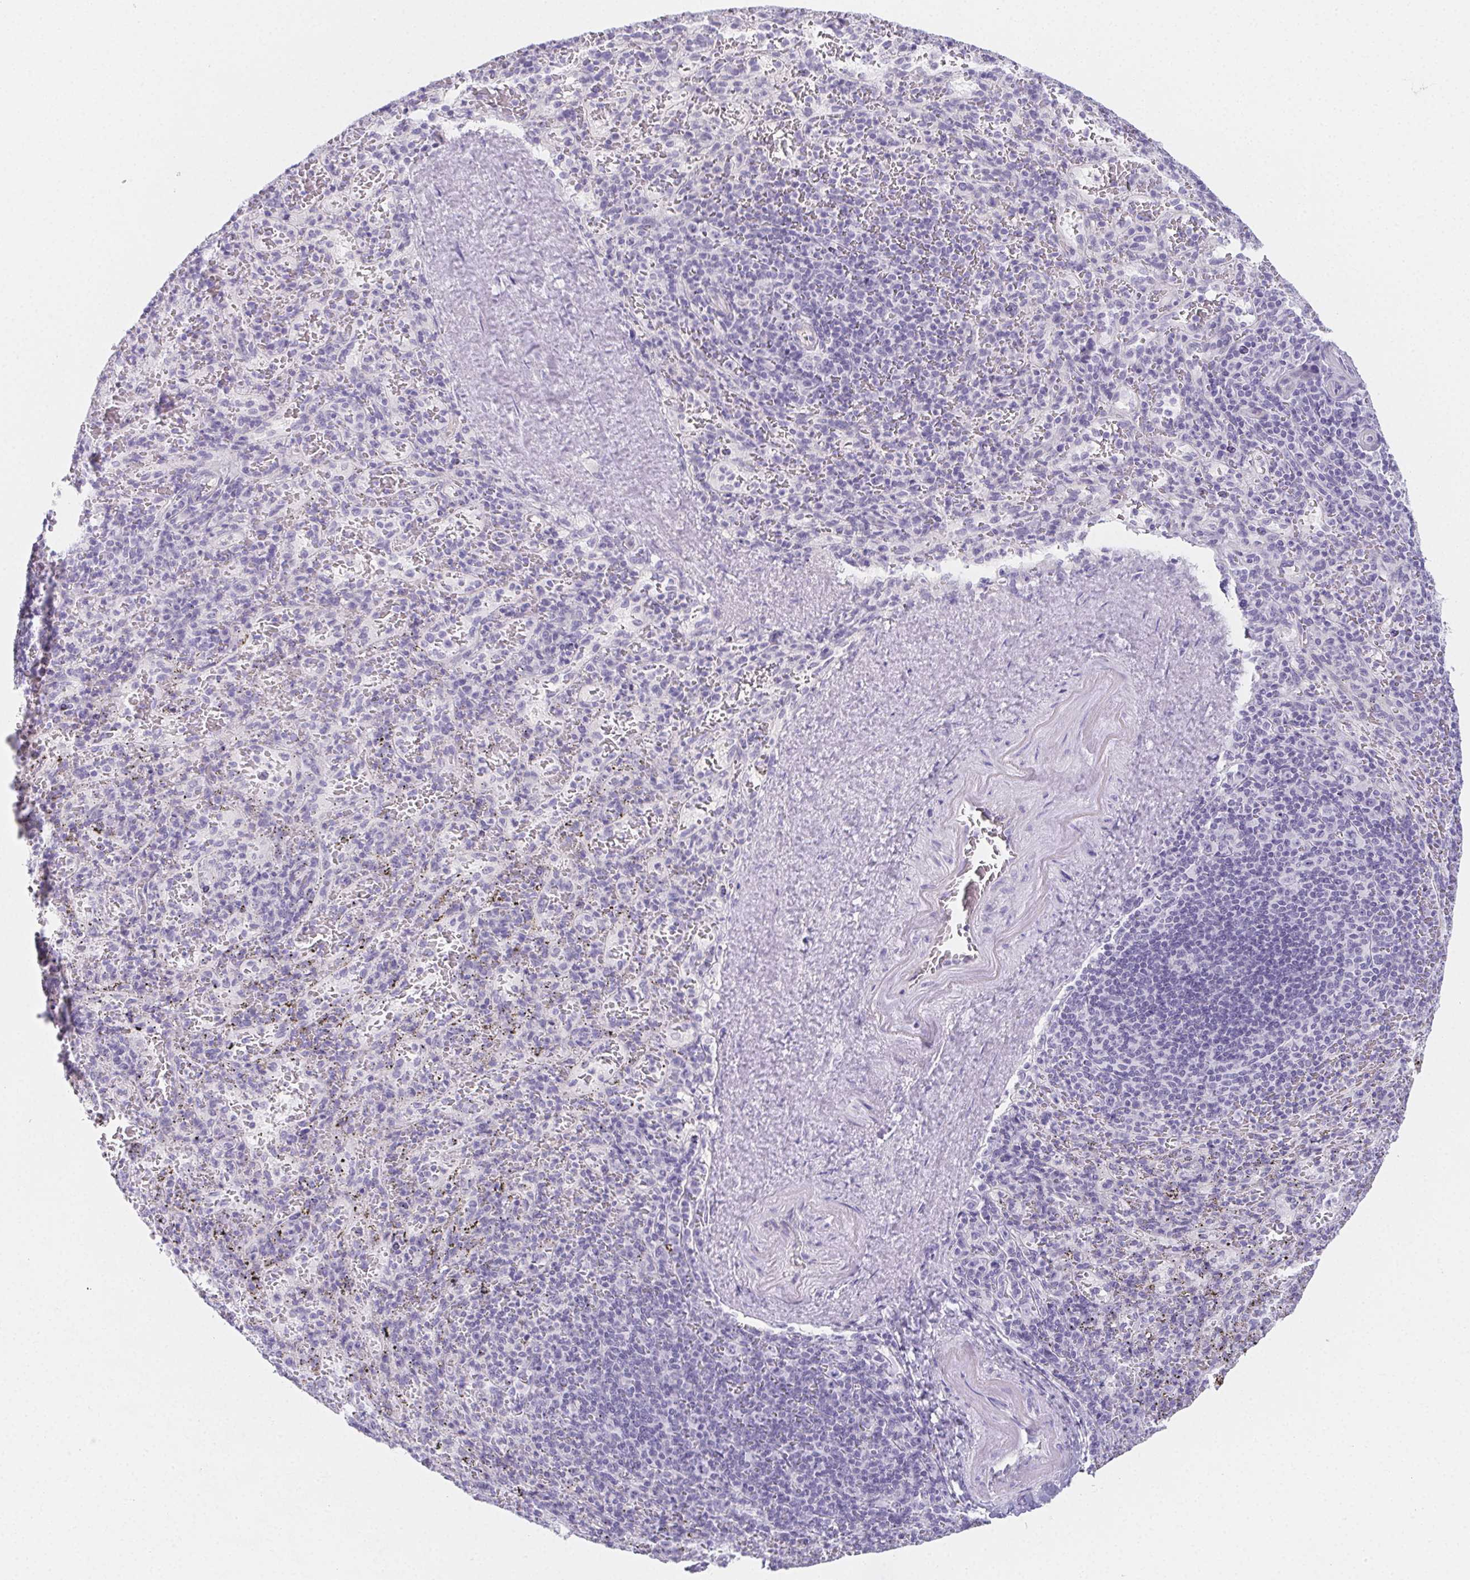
{"staining": {"intensity": "negative", "quantity": "none", "location": "none"}, "tissue": "spleen", "cell_type": "Cells in red pulp", "image_type": "normal", "snomed": [{"axis": "morphology", "description": "Normal tissue, NOS"}, {"axis": "topography", "description": "Spleen"}], "caption": "IHC of normal human spleen shows no expression in cells in red pulp.", "gene": "ZBBX", "patient": {"sex": "male", "age": 57}}